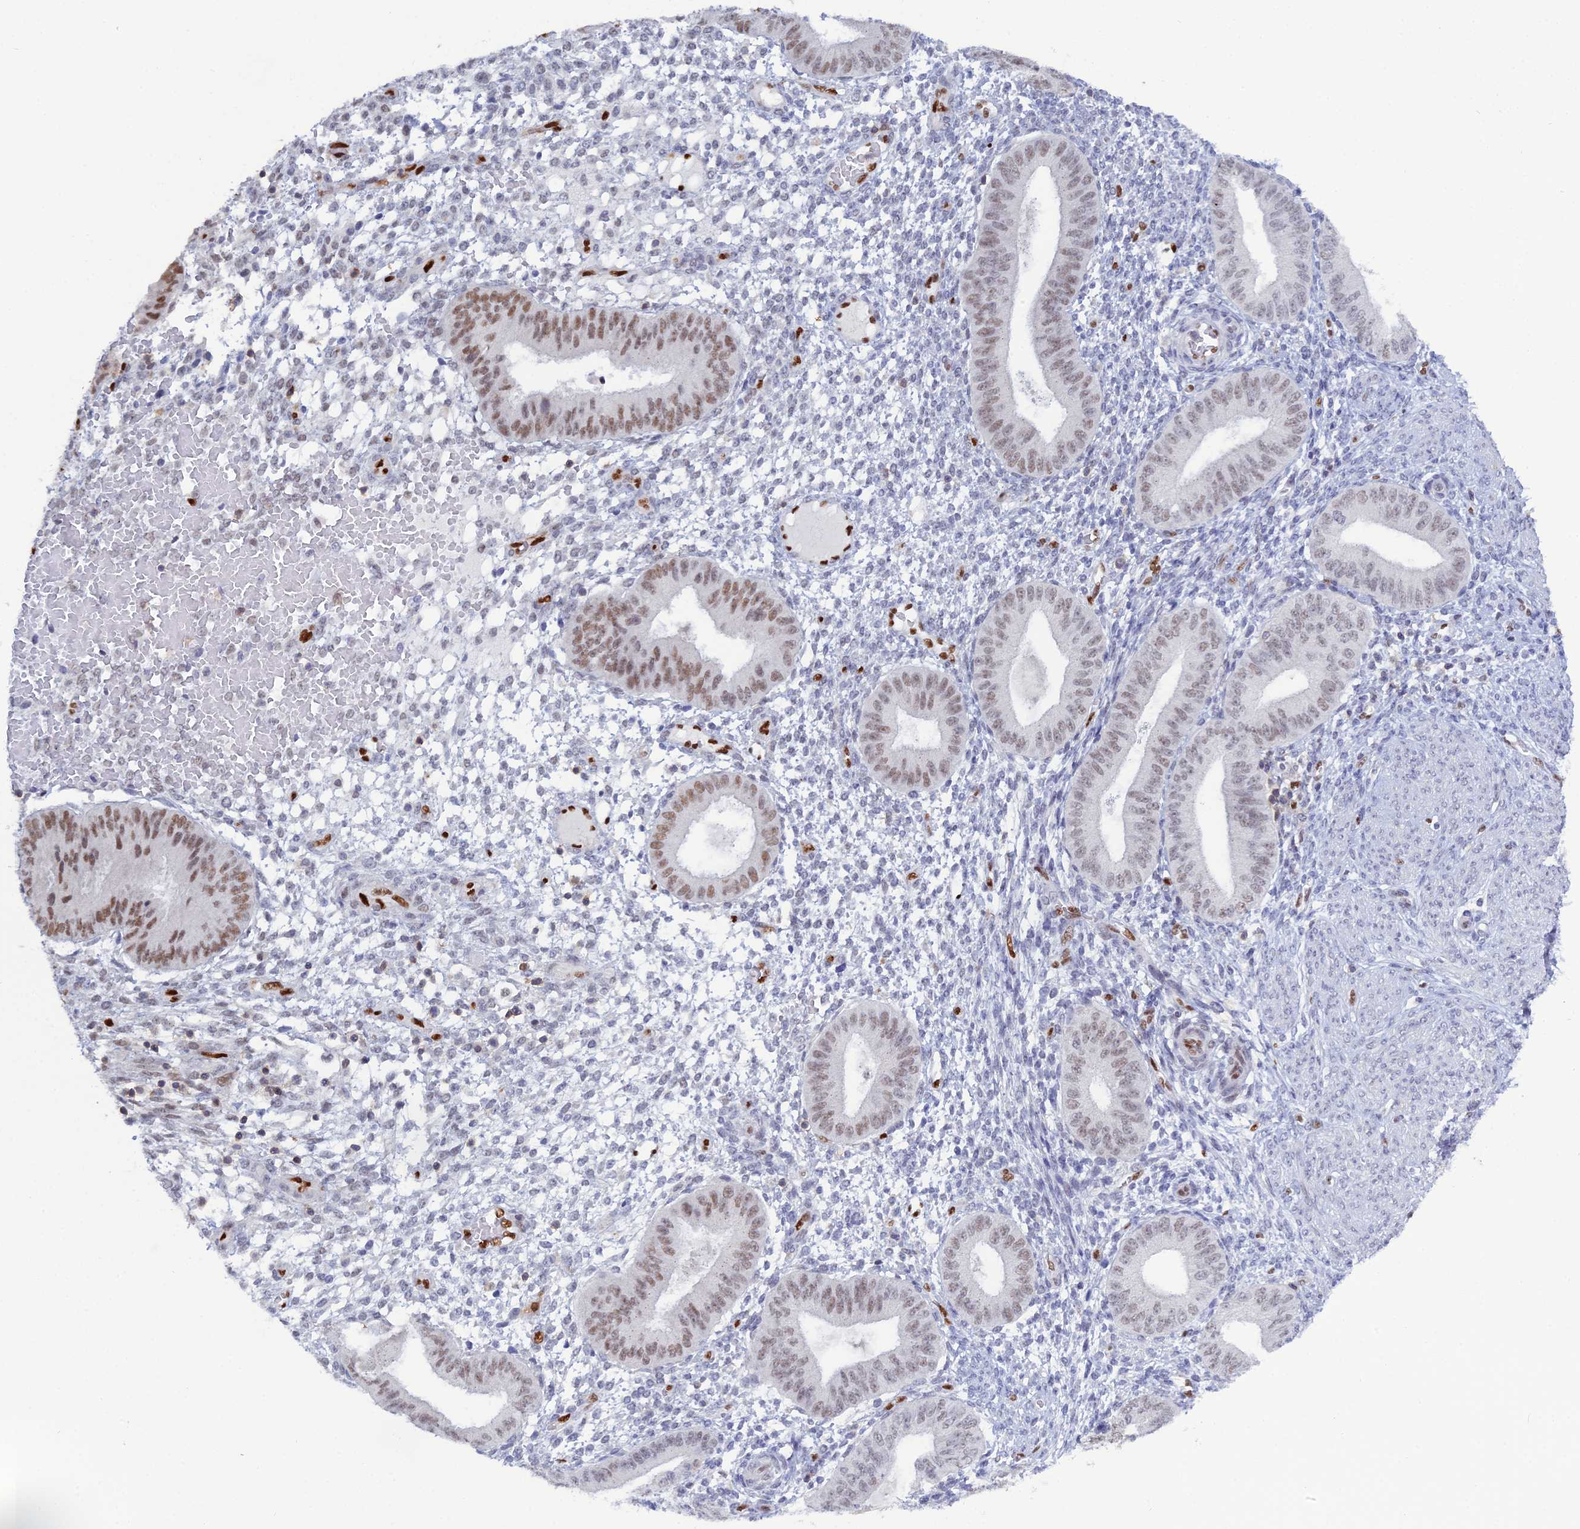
{"staining": {"intensity": "negative", "quantity": "none", "location": "none"}, "tissue": "endometrium", "cell_type": "Cells in endometrial stroma", "image_type": "normal", "snomed": [{"axis": "morphology", "description": "Normal tissue, NOS"}, {"axis": "topography", "description": "Endometrium"}], "caption": "A micrograph of endometrium stained for a protein shows no brown staining in cells in endometrial stroma. The staining was performed using DAB (3,3'-diaminobenzidine) to visualize the protein expression in brown, while the nuclei were stained in blue with hematoxylin (Magnification: 20x).", "gene": "NOL4L", "patient": {"sex": "female", "age": 49}}